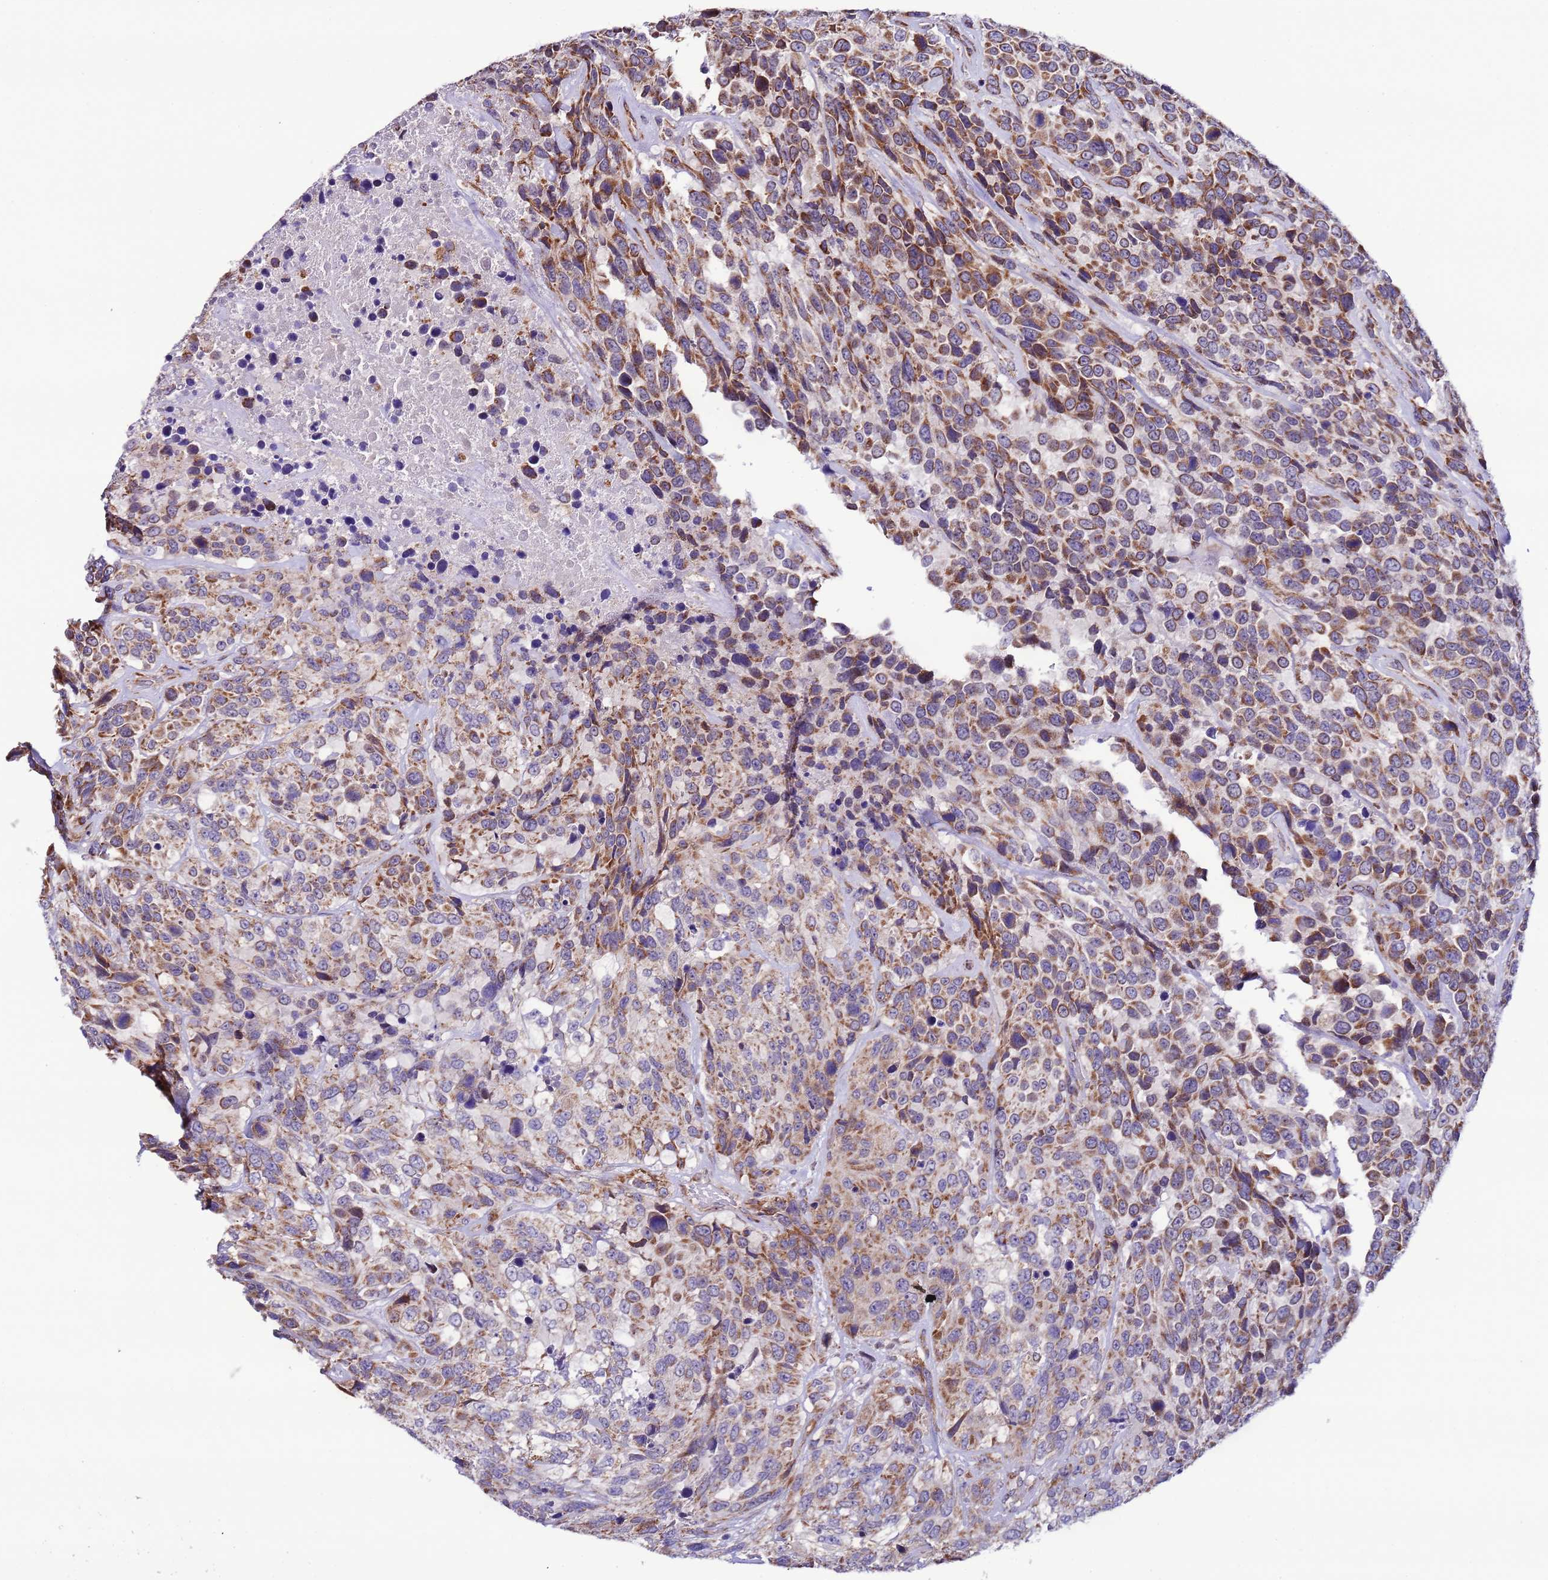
{"staining": {"intensity": "moderate", "quantity": ">75%", "location": "cytoplasmic/membranous"}, "tissue": "urothelial cancer", "cell_type": "Tumor cells", "image_type": "cancer", "snomed": [{"axis": "morphology", "description": "Urothelial carcinoma, High grade"}, {"axis": "topography", "description": "Urinary bladder"}], "caption": "High-grade urothelial carcinoma was stained to show a protein in brown. There is medium levels of moderate cytoplasmic/membranous expression in approximately >75% of tumor cells.", "gene": "AHI1", "patient": {"sex": "male", "age": 56}}